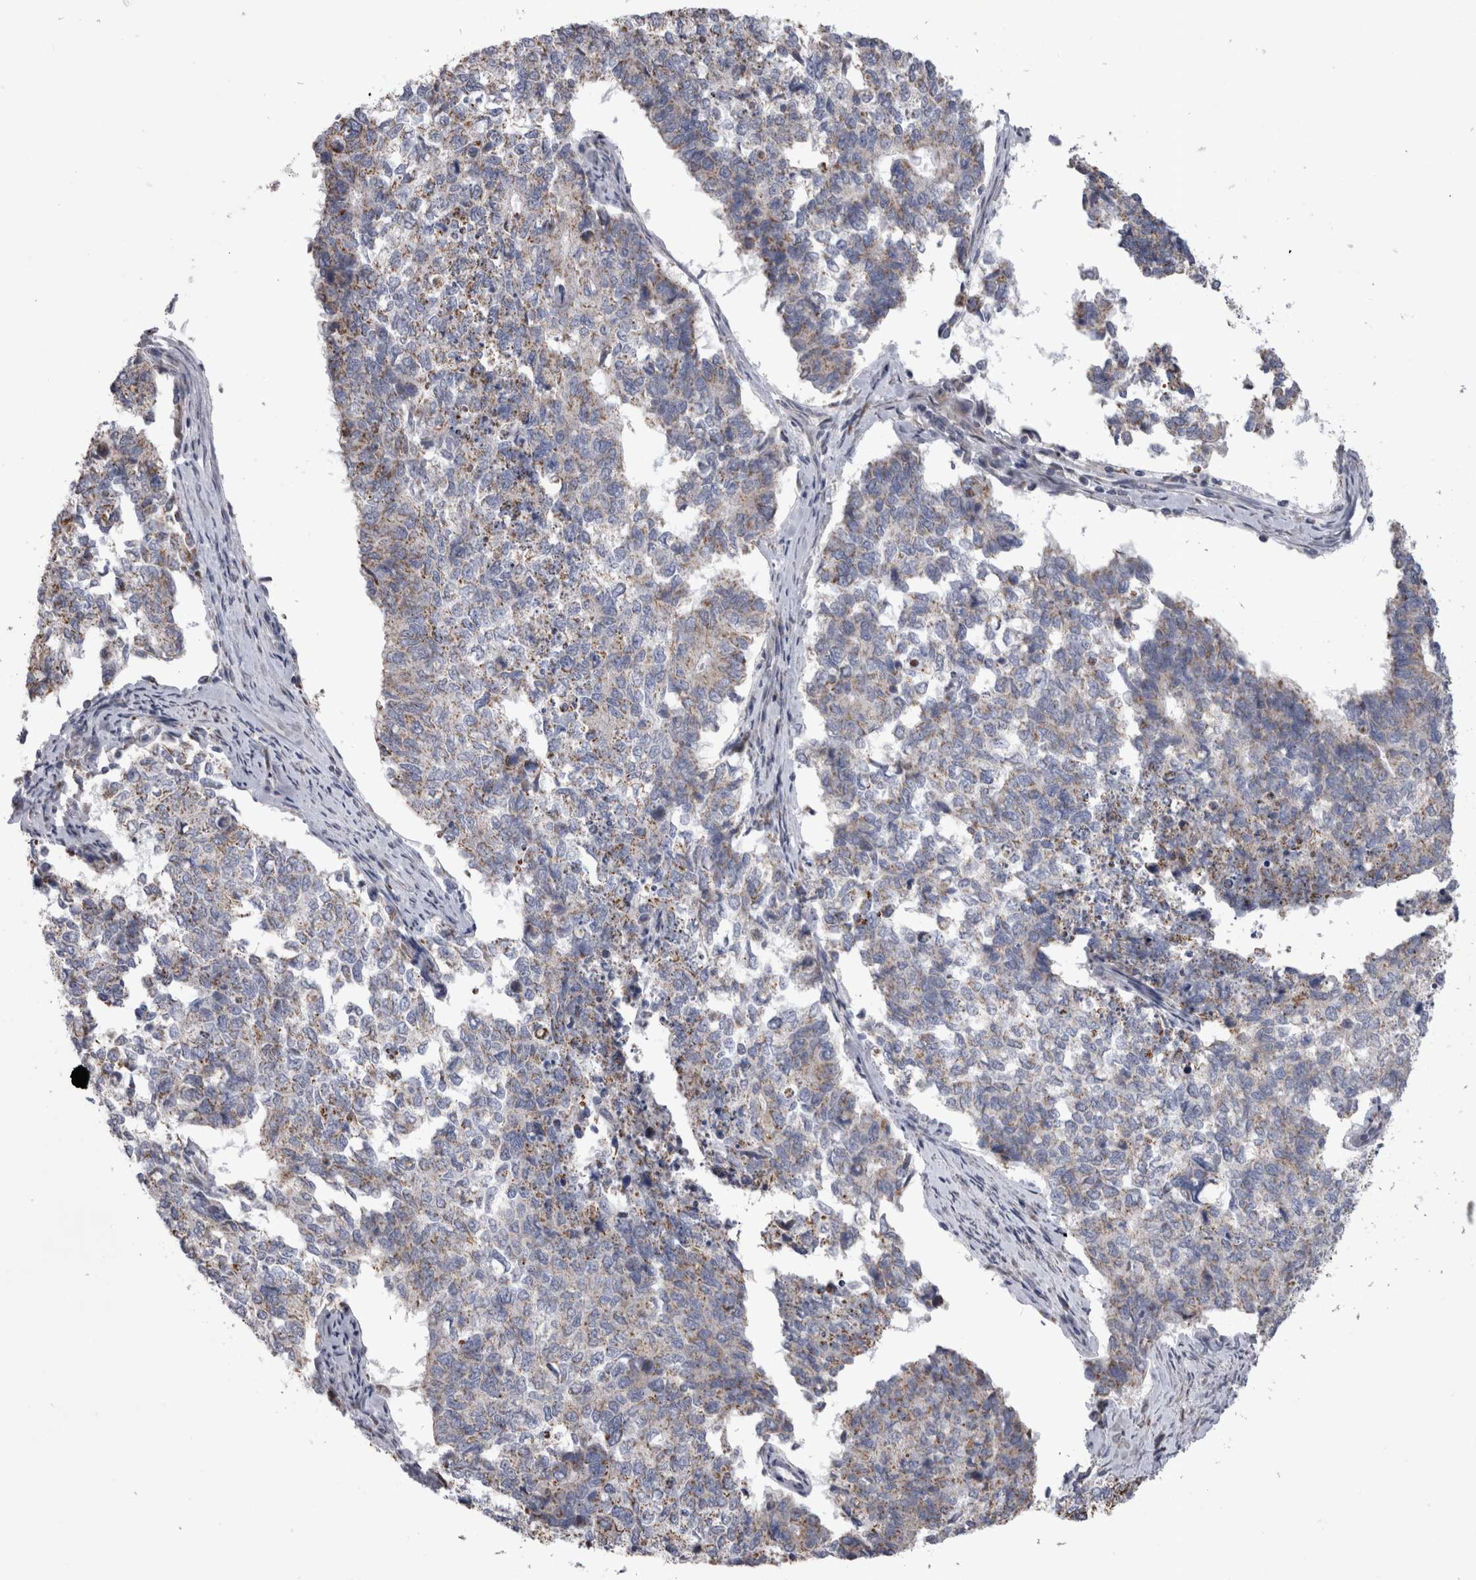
{"staining": {"intensity": "weak", "quantity": "25%-75%", "location": "cytoplasmic/membranous"}, "tissue": "cervical cancer", "cell_type": "Tumor cells", "image_type": "cancer", "snomed": [{"axis": "morphology", "description": "Squamous cell carcinoma, NOS"}, {"axis": "topography", "description": "Cervix"}], "caption": "Immunohistochemical staining of human cervical squamous cell carcinoma shows low levels of weak cytoplasmic/membranous protein positivity in about 25%-75% of tumor cells.", "gene": "HDHD3", "patient": {"sex": "female", "age": 63}}